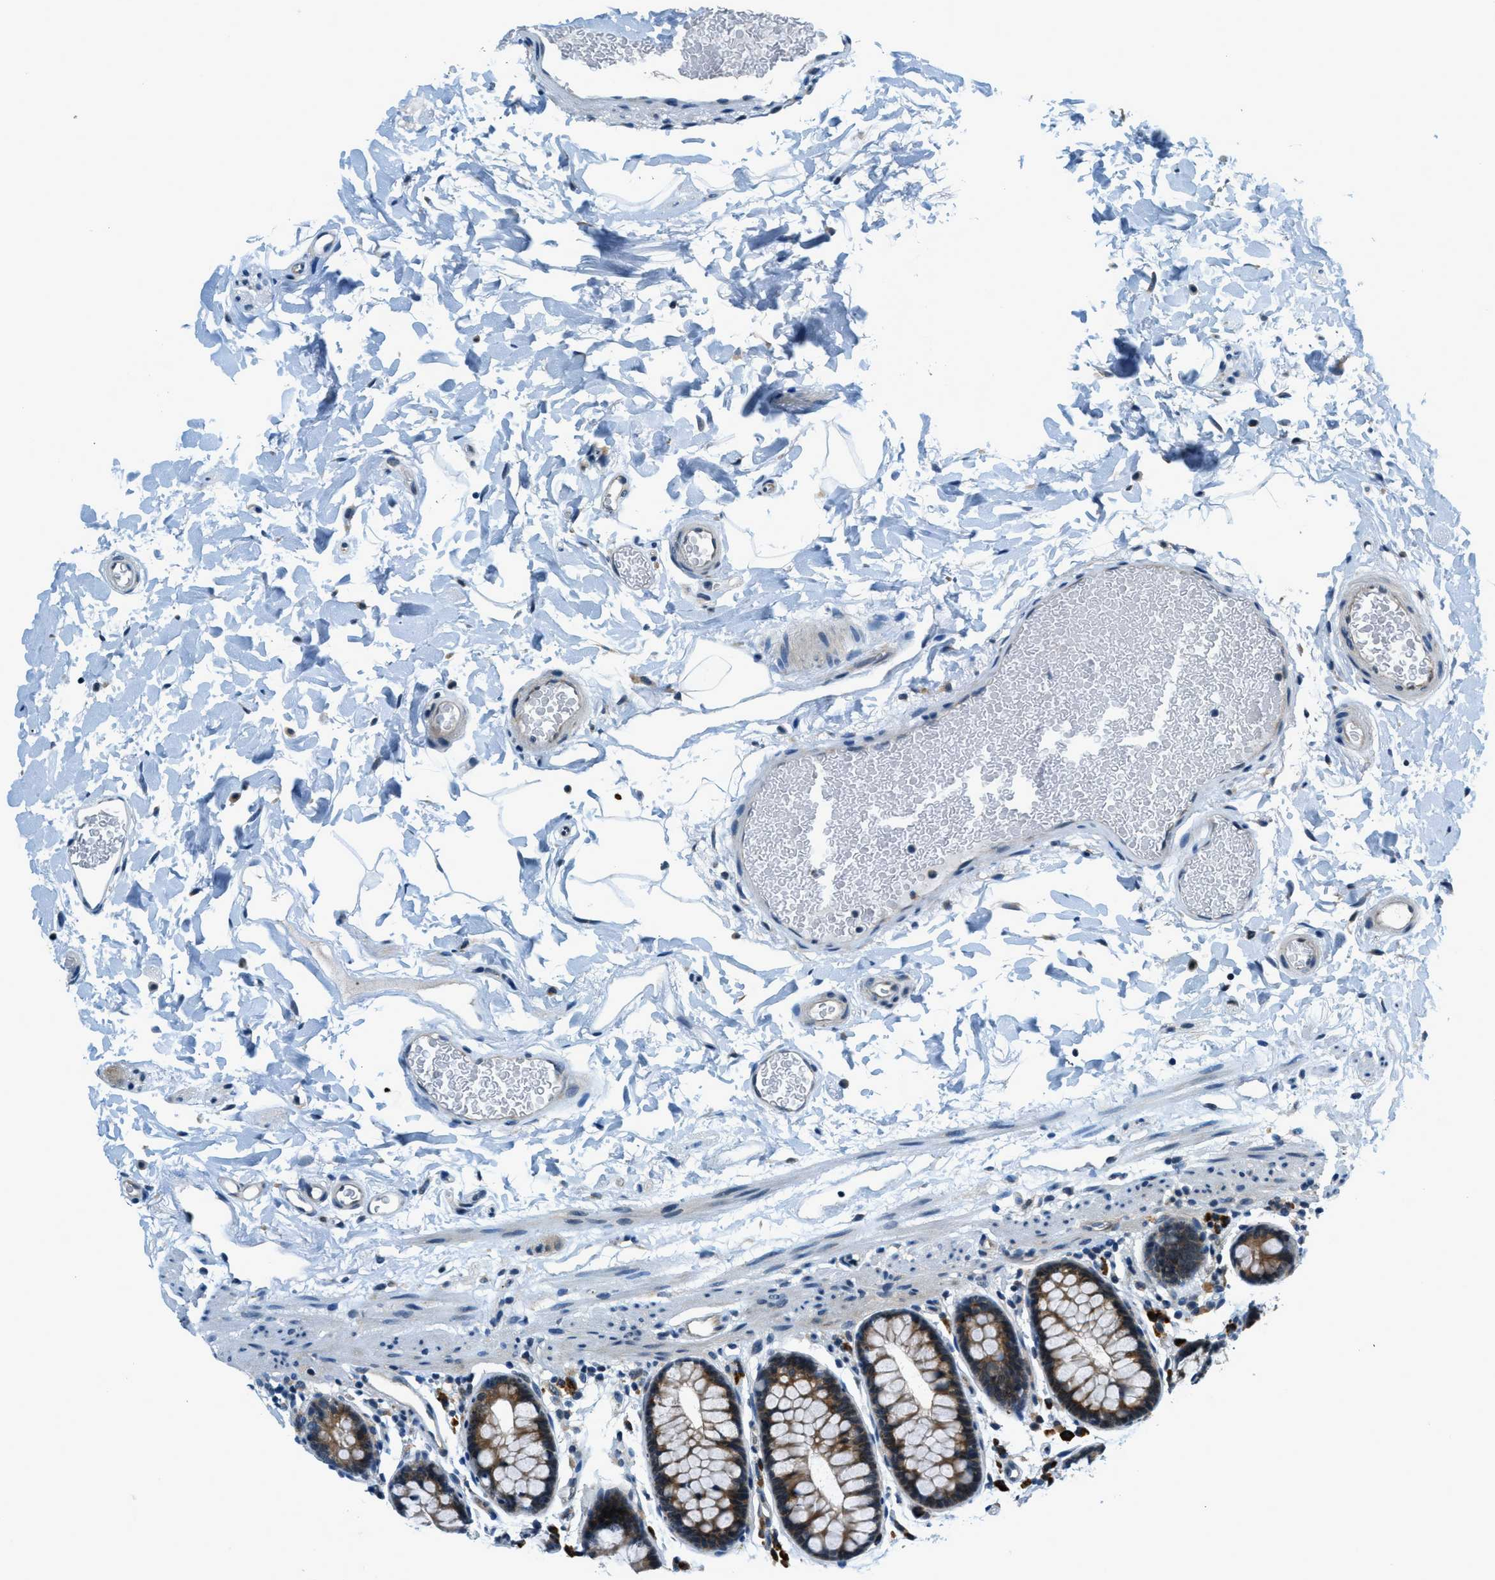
{"staining": {"intensity": "moderate", "quantity": ">75%", "location": "cytoplasmic/membranous"}, "tissue": "colon", "cell_type": "Endothelial cells", "image_type": "normal", "snomed": [{"axis": "morphology", "description": "Normal tissue, NOS"}, {"axis": "topography", "description": "Colon"}], "caption": "The micrograph displays staining of benign colon, revealing moderate cytoplasmic/membranous protein positivity (brown color) within endothelial cells.", "gene": "HERC2", "patient": {"sex": "female", "age": 80}}